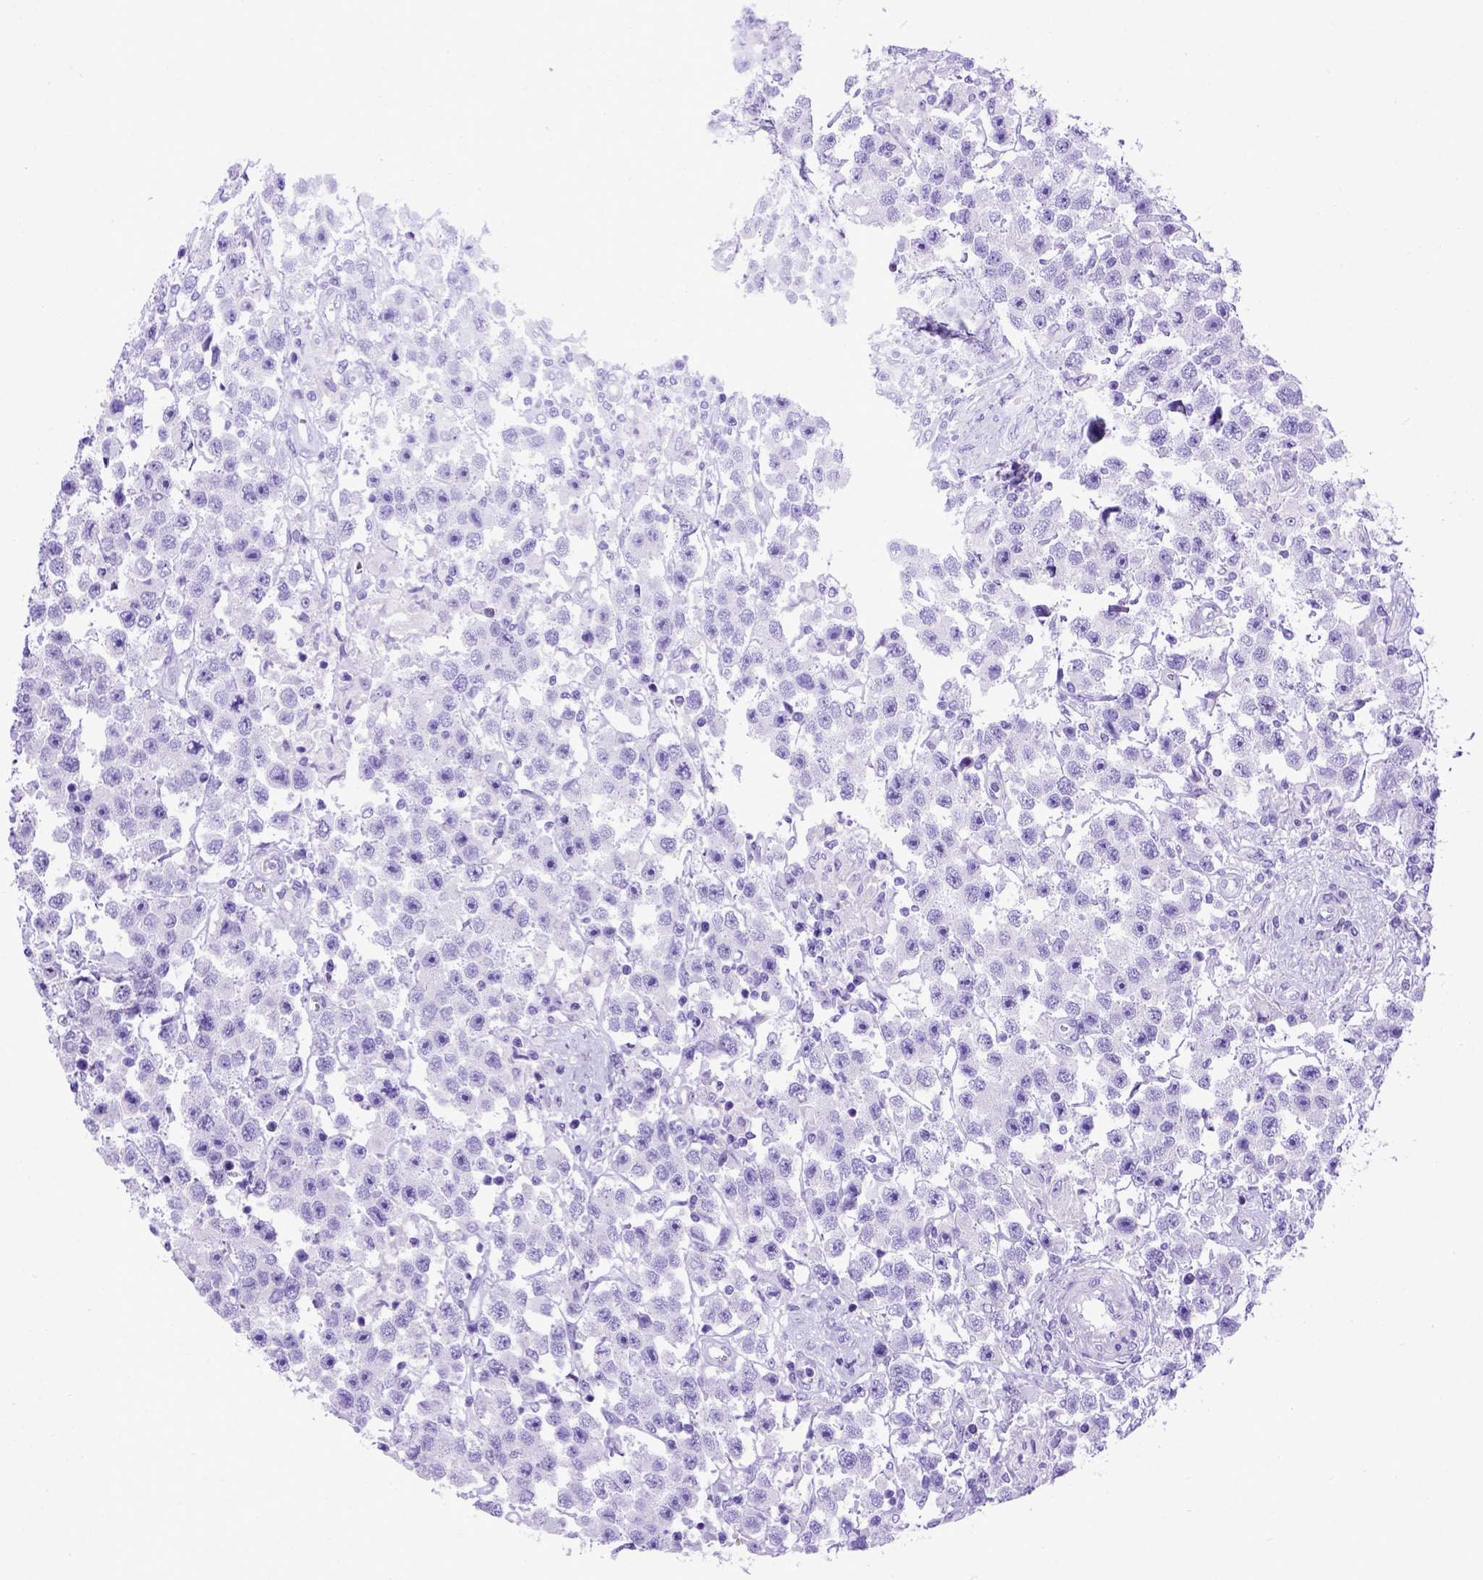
{"staining": {"intensity": "negative", "quantity": "none", "location": "none"}, "tissue": "testis cancer", "cell_type": "Tumor cells", "image_type": "cancer", "snomed": [{"axis": "morphology", "description": "Seminoma, NOS"}, {"axis": "topography", "description": "Testis"}], "caption": "IHC image of neoplastic tissue: human testis cancer stained with DAB (3,3'-diaminobenzidine) reveals no significant protein positivity in tumor cells. (Immunohistochemistry (ihc), brightfield microscopy, high magnification).", "gene": "MEOX2", "patient": {"sex": "male", "age": 45}}